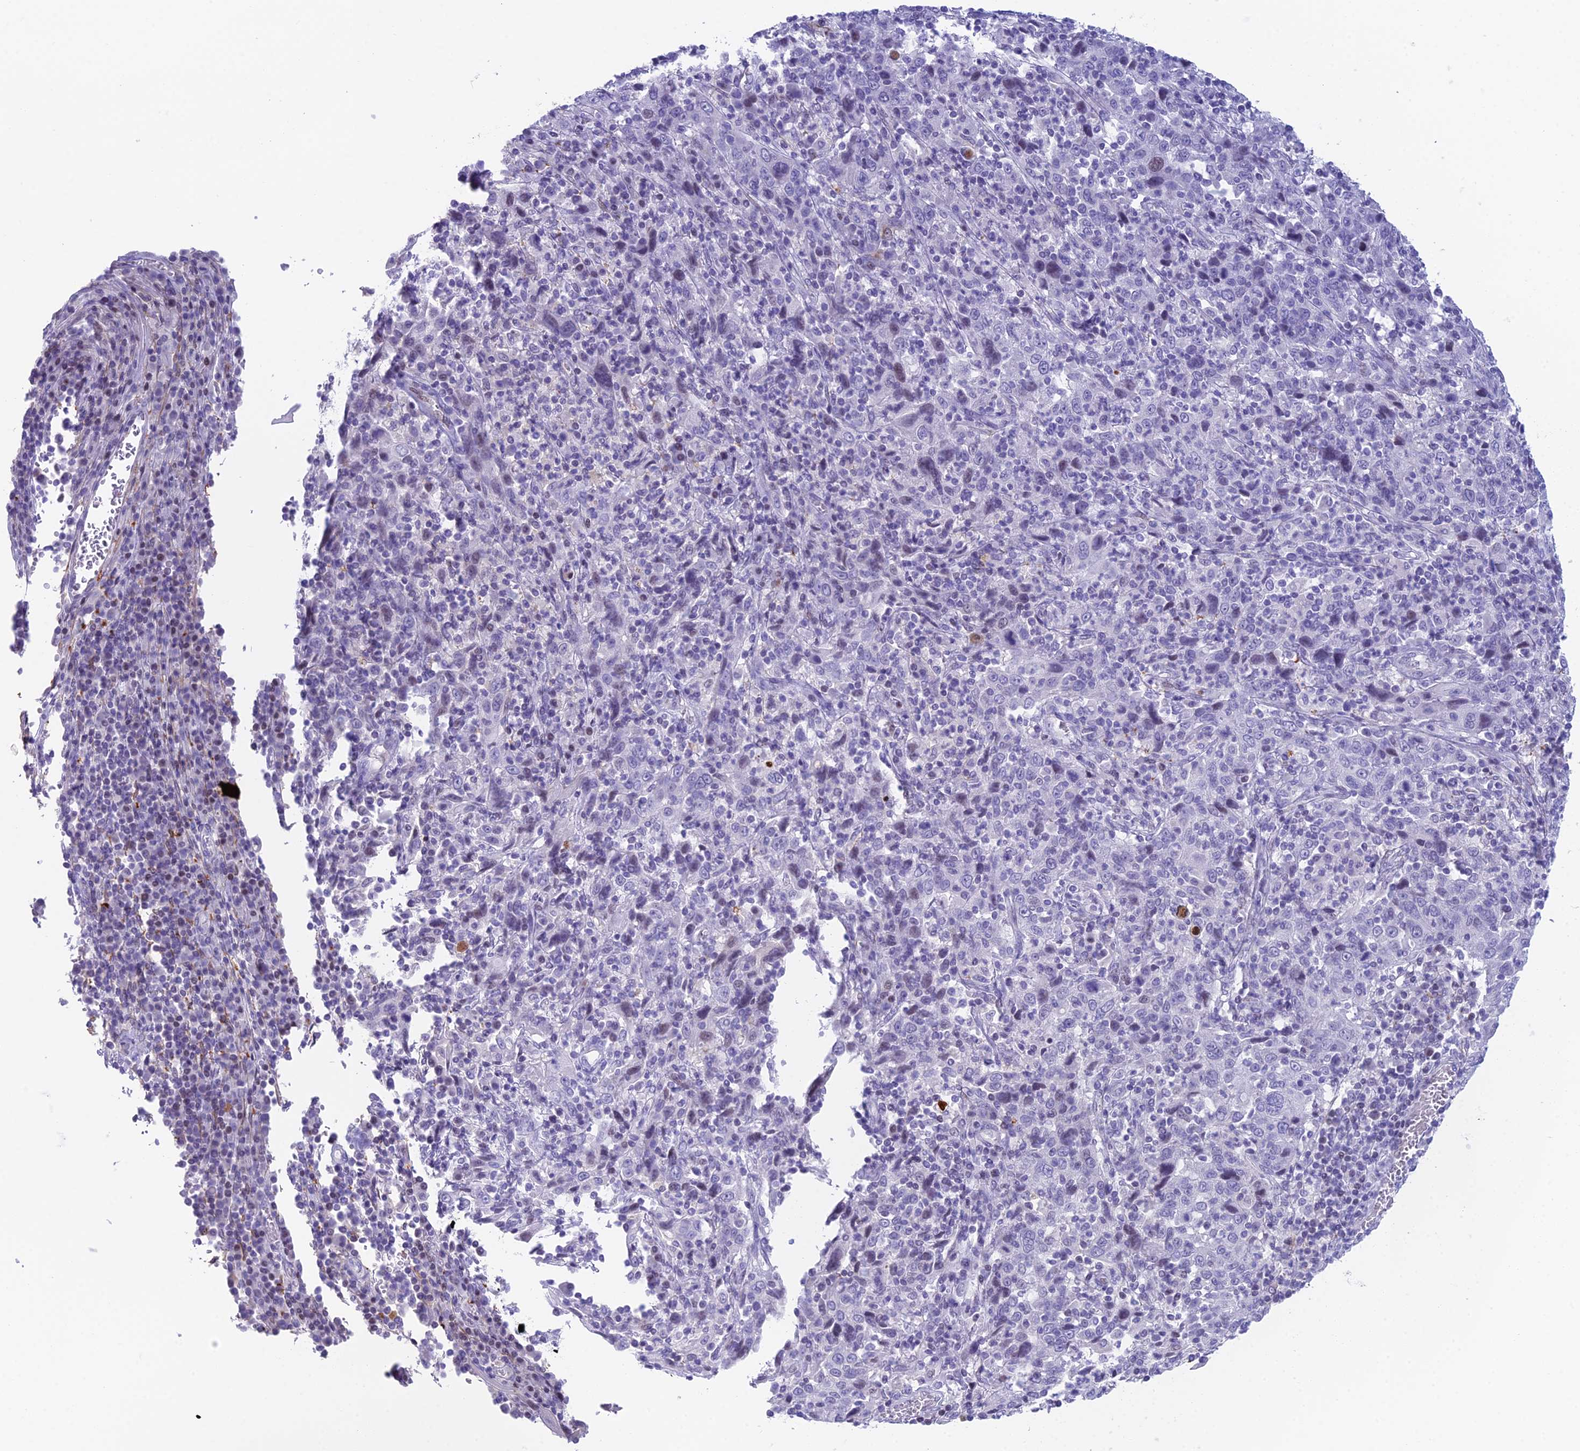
{"staining": {"intensity": "negative", "quantity": "none", "location": "none"}, "tissue": "cervical cancer", "cell_type": "Tumor cells", "image_type": "cancer", "snomed": [{"axis": "morphology", "description": "Squamous cell carcinoma, NOS"}, {"axis": "topography", "description": "Cervix"}], "caption": "Immunohistochemical staining of squamous cell carcinoma (cervical) reveals no significant staining in tumor cells.", "gene": "CC2D2A", "patient": {"sex": "female", "age": 46}}